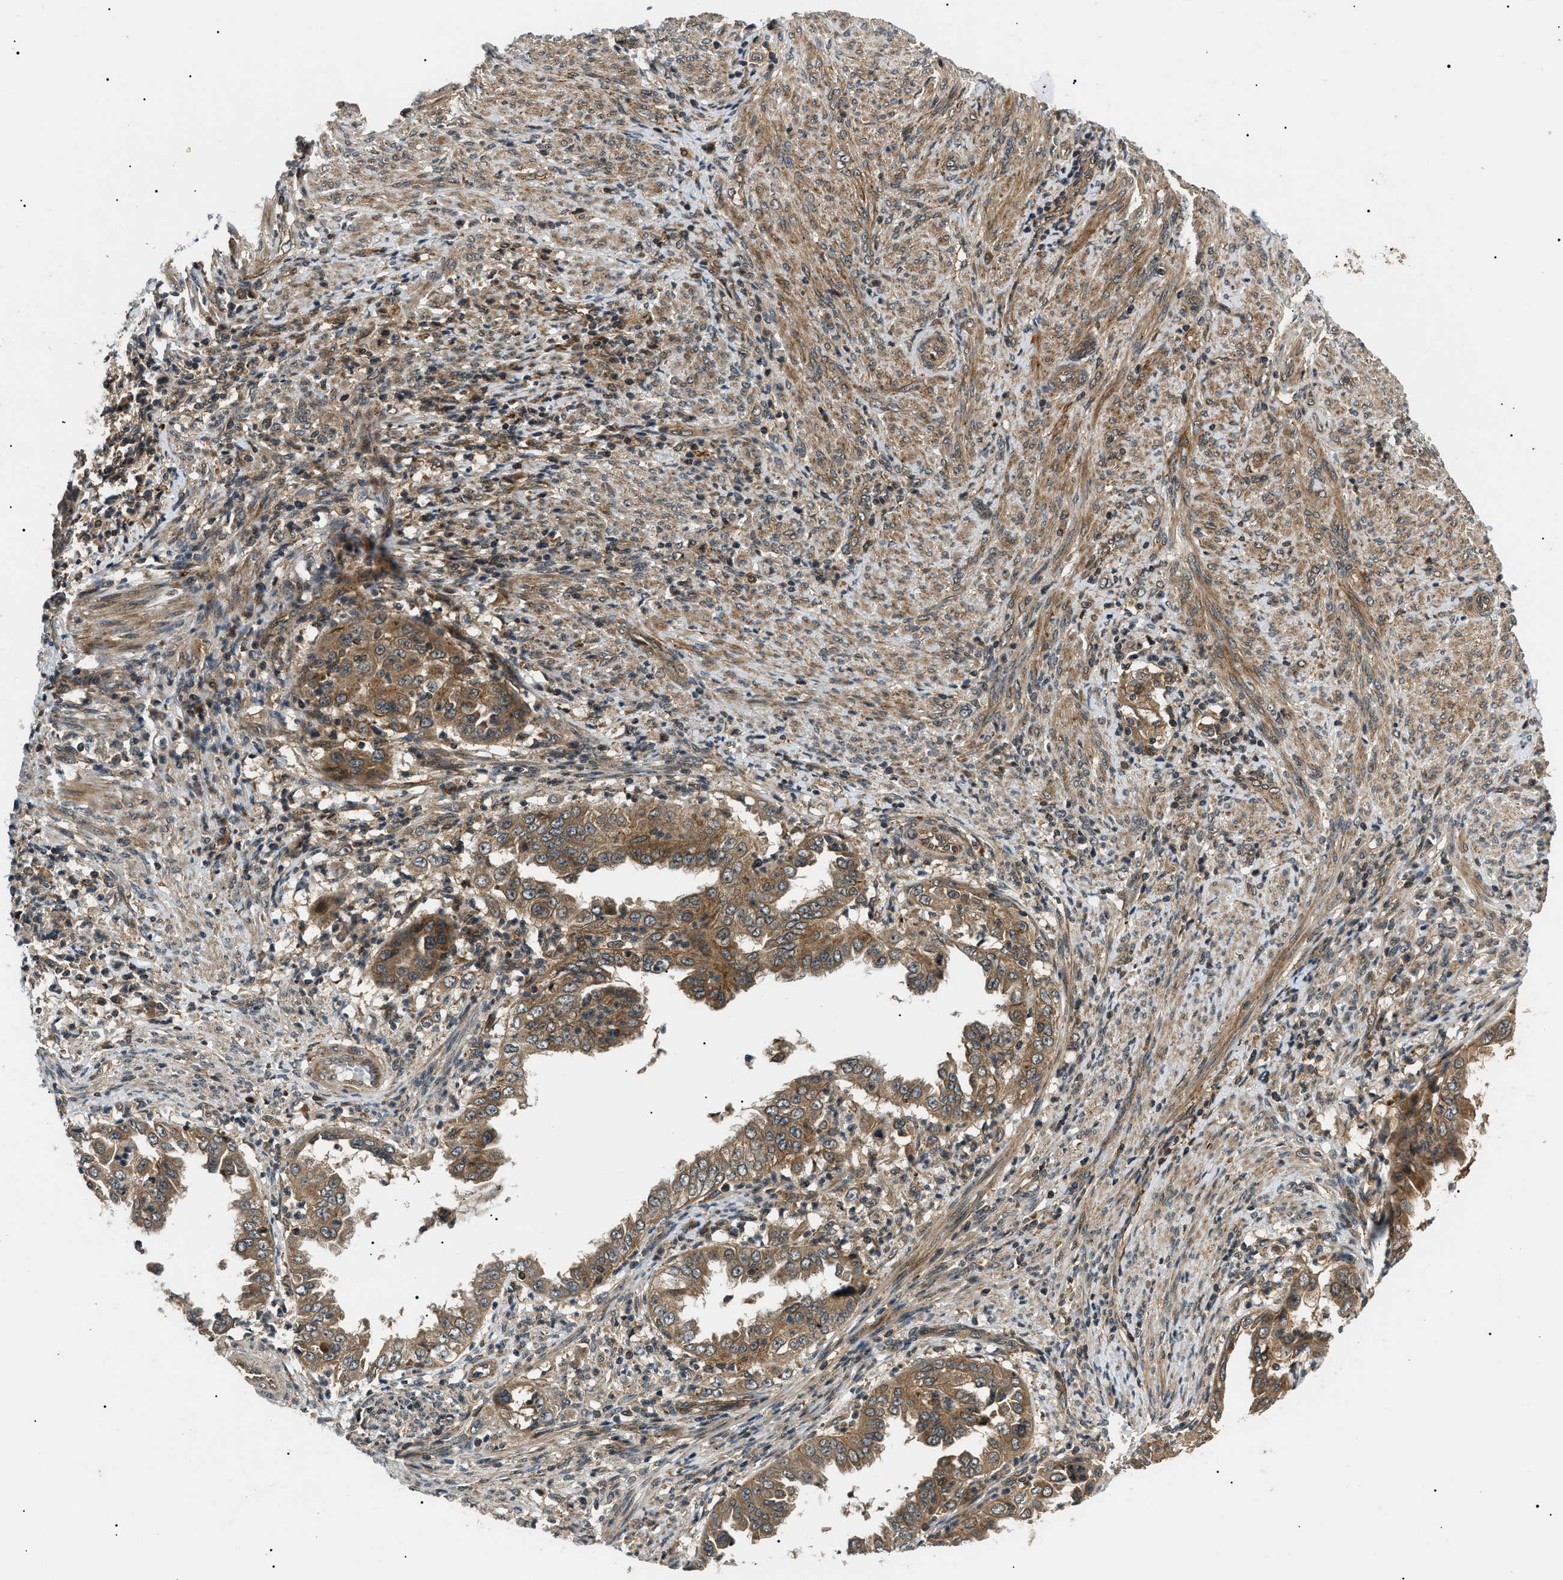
{"staining": {"intensity": "moderate", "quantity": ">75%", "location": "cytoplasmic/membranous"}, "tissue": "endometrial cancer", "cell_type": "Tumor cells", "image_type": "cancer", "snomed": [{"axis": "morphology", "description": "Adenocarcinoma, NOS"}, {"axis": "topography", "description": "Endometrium"}], "caption": "Endometrial adenocarcinoma was stained to show a protein in brown. There is medium levels of moderate cytoplasmic/membranous staining in about >75% of tumor cells. Using DAB (brown) and hematoxylin (blue) stains, captured at high magnification using brightfield microscopy.", "gene": "ATP6AP1", "patient": {"sex": "female", "age": 85}}